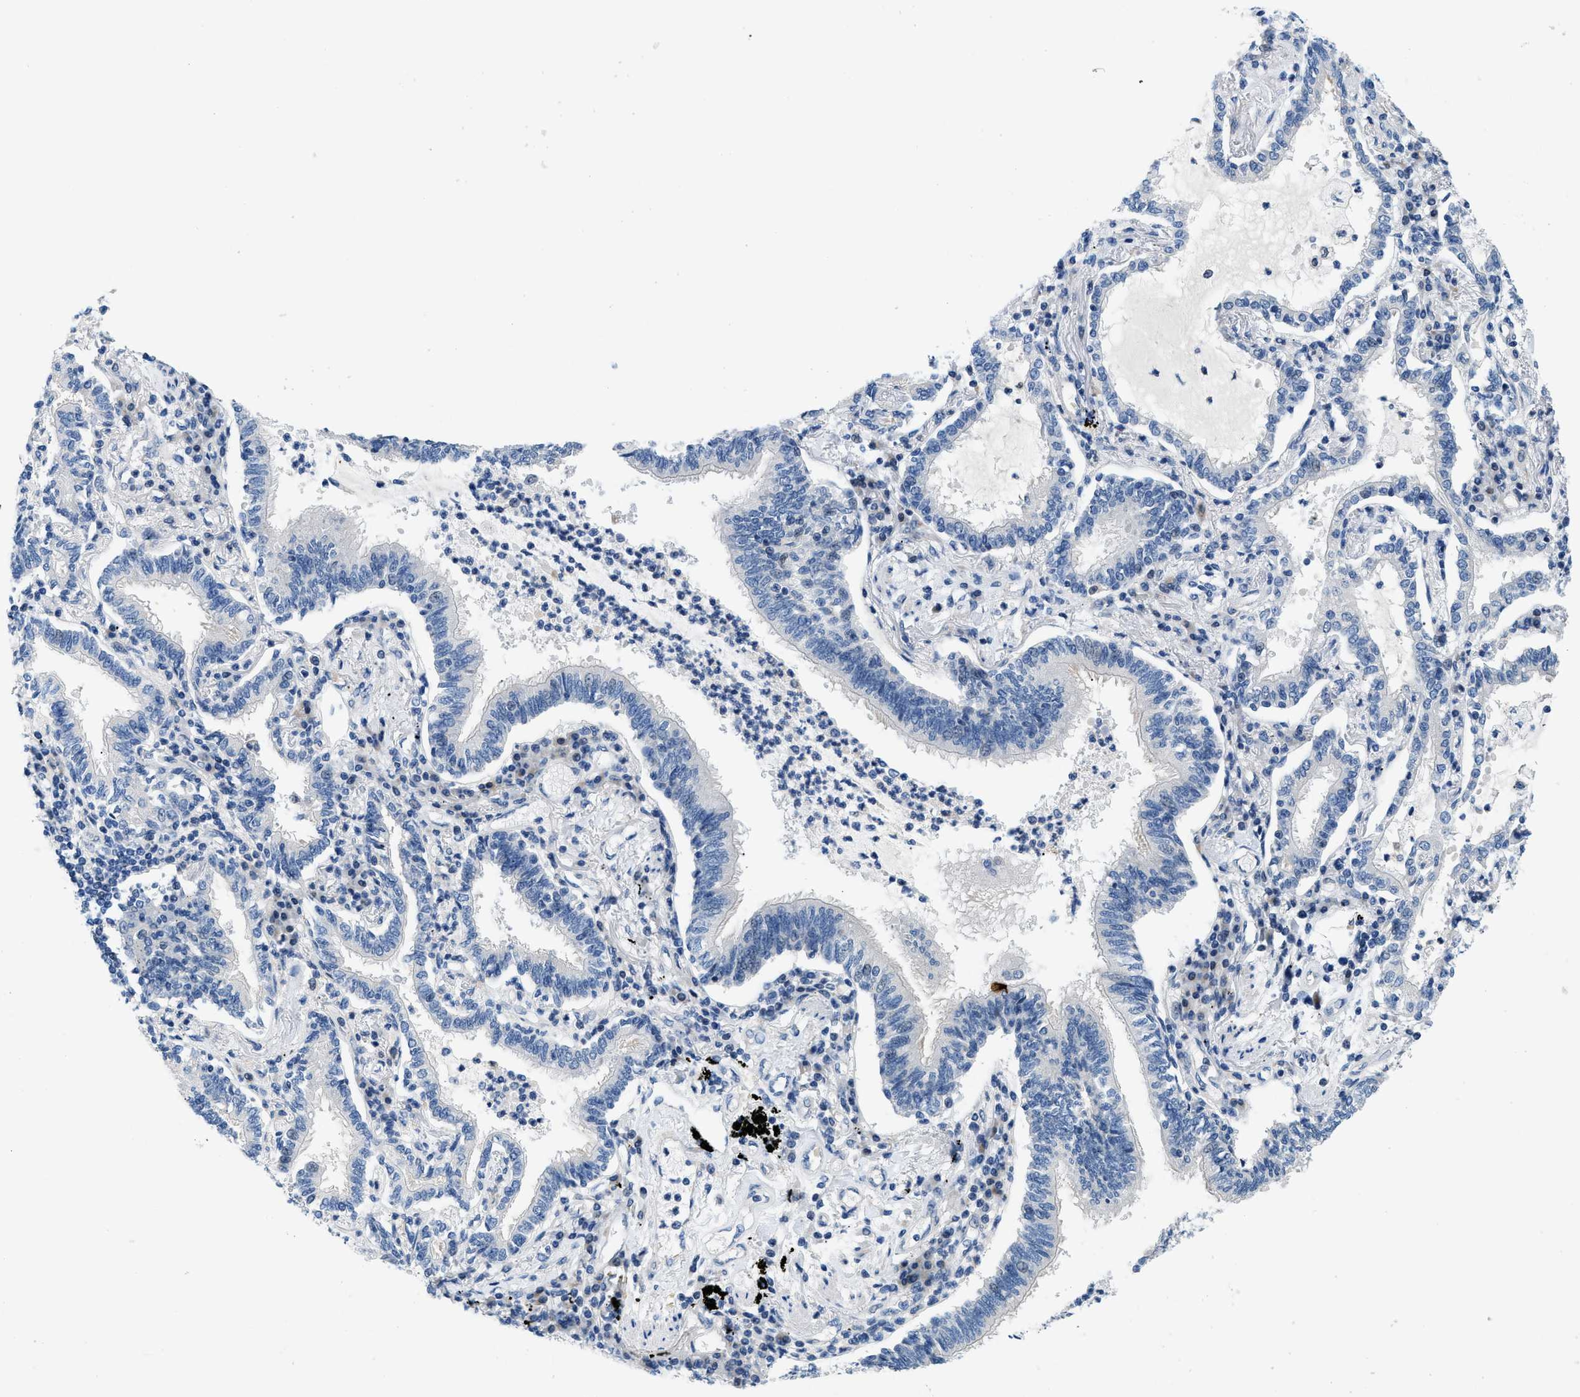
{"staining": {"intensity": "negative", "quantity": "none", "location": "none"}, "tissue": "lung cancer", "cell_type": "Tumor cells", "image_type": "cancer", "snomed": [{"axis": "morphology", "description": "Normal tissue, NOS"}, {"axis": "morphology", "description": "Adenocarcinoma, NOS"}, {"axis": "topography", "description": "Bronchus"}, {"axis": "topography", "description": "Lung"}], "caption": "This is an immunohistochemistry image of human lung cancer. There is no staining in tumor cells.", "gene": "FDCSP", "patient": {"sex": "female", "age": 70}}